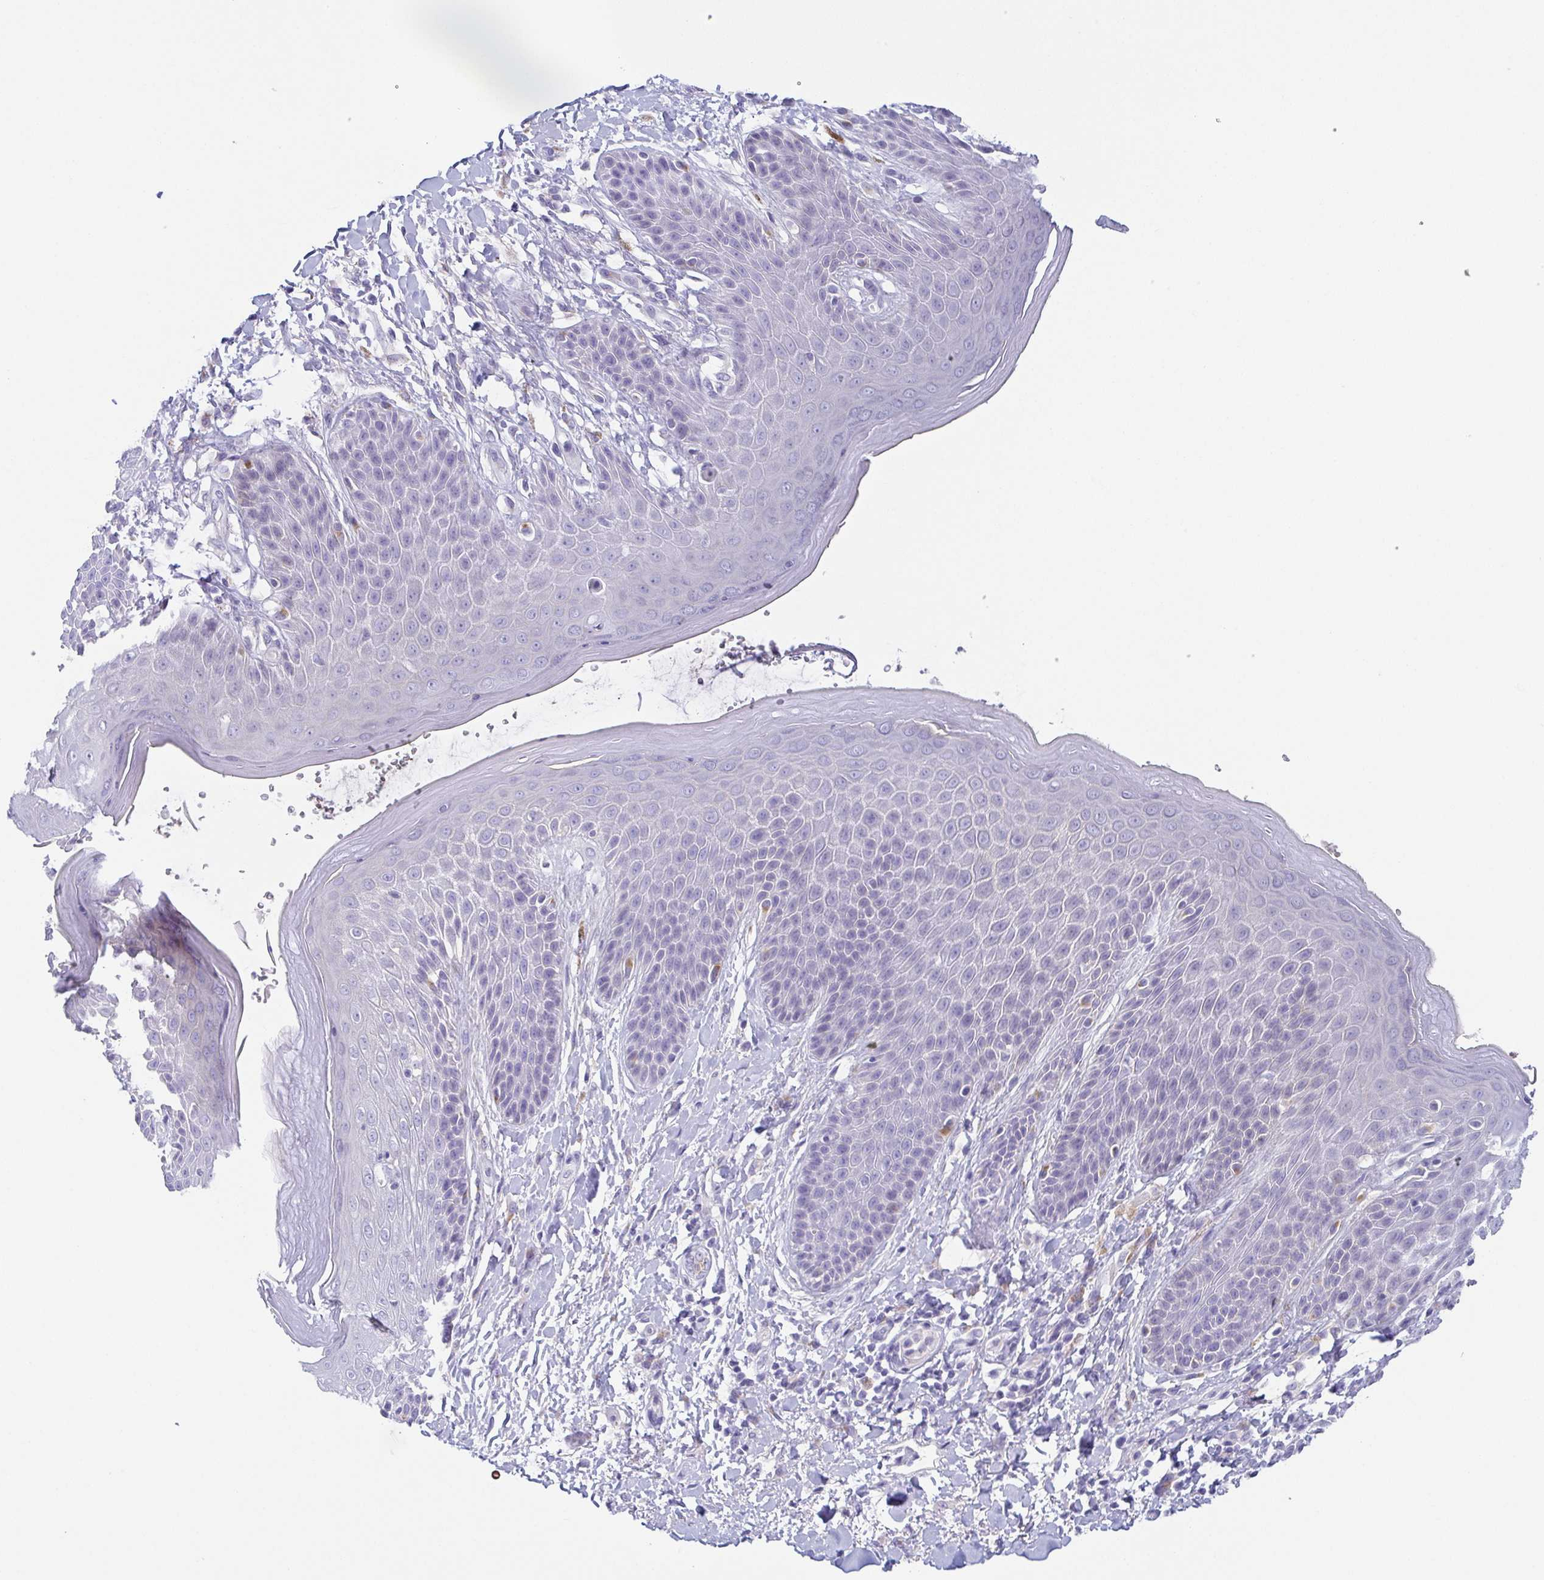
{"staining": {"intensity": "negative", "quantity": "none", "location": "none"}, "tissue": "skin", "cell_type": "Epidermal cells", "image_type": "normal", "snomed": [{"axis": "morphology", "description": "Normal tissue, NOS"}, {"axis": "topography", "description": "Anal"}, {"axis": "topography", "description": "Peripheral nerve tissue"}], "caption": "The histopathology image displays no staining of epidermal cells in benign skin.", "gene": "LDLRAD1", "patient": {"sex": "male", "age": 51}}